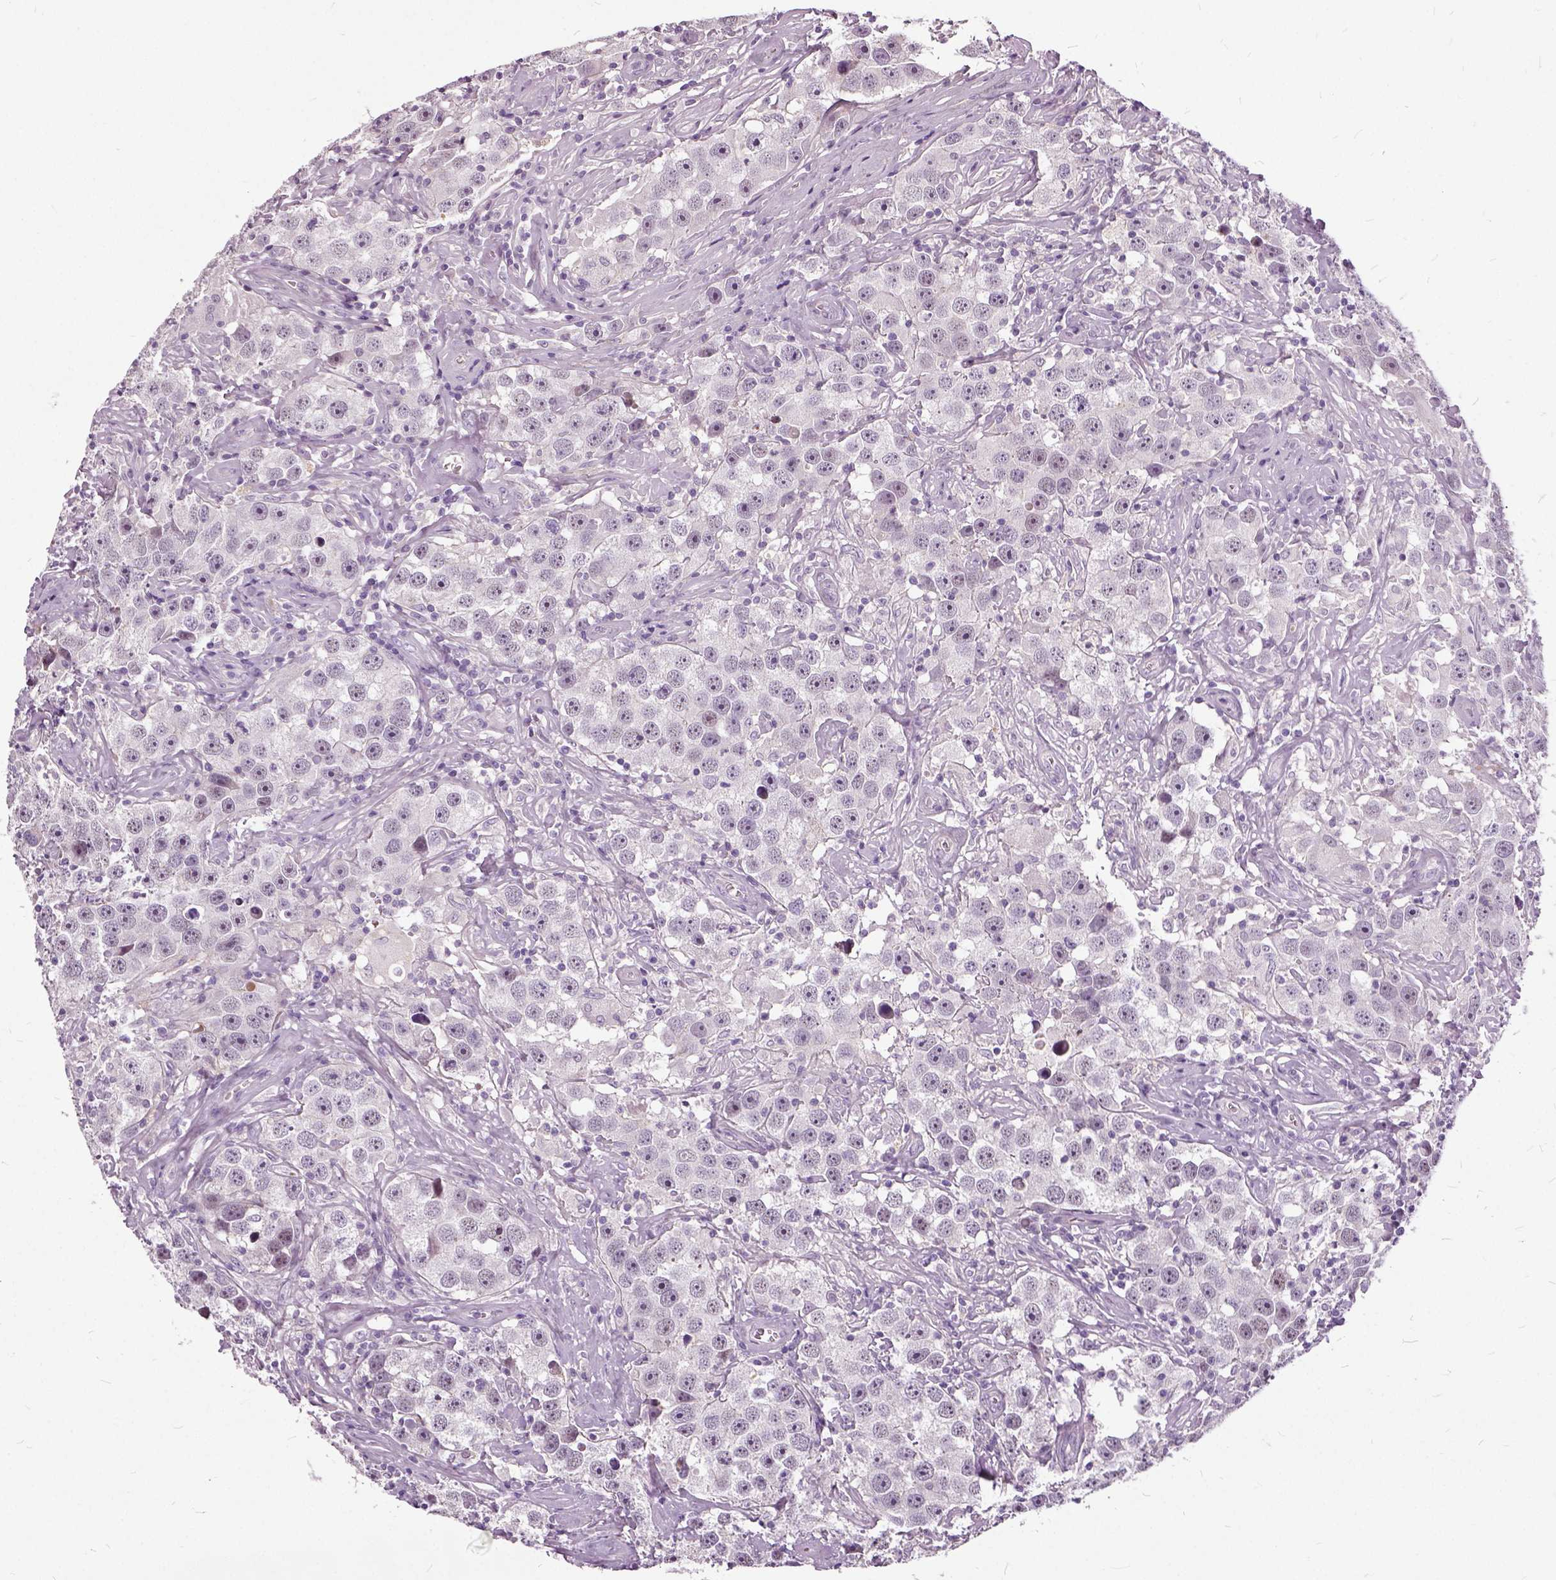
{"staining": {"intensity": "negative", "quantity": "none", "location": "none"}, "tissue": "testis cancer", "cell_type": "Tumor cells", "image_type": "cancer", "snomed": [{"axis": "morphology", "description": "Seminoma, NOS"}, {"axis": "topography", "description": "Testis"}], "caption": "High magnification brightfield microscopy of testis cancer stained with DAB (brown) and counterstained with hematoxylin (blue): tumor cells show no significant expression.", "gene": "ILRUN", "patient": {"sex": "male", "age": 49}}